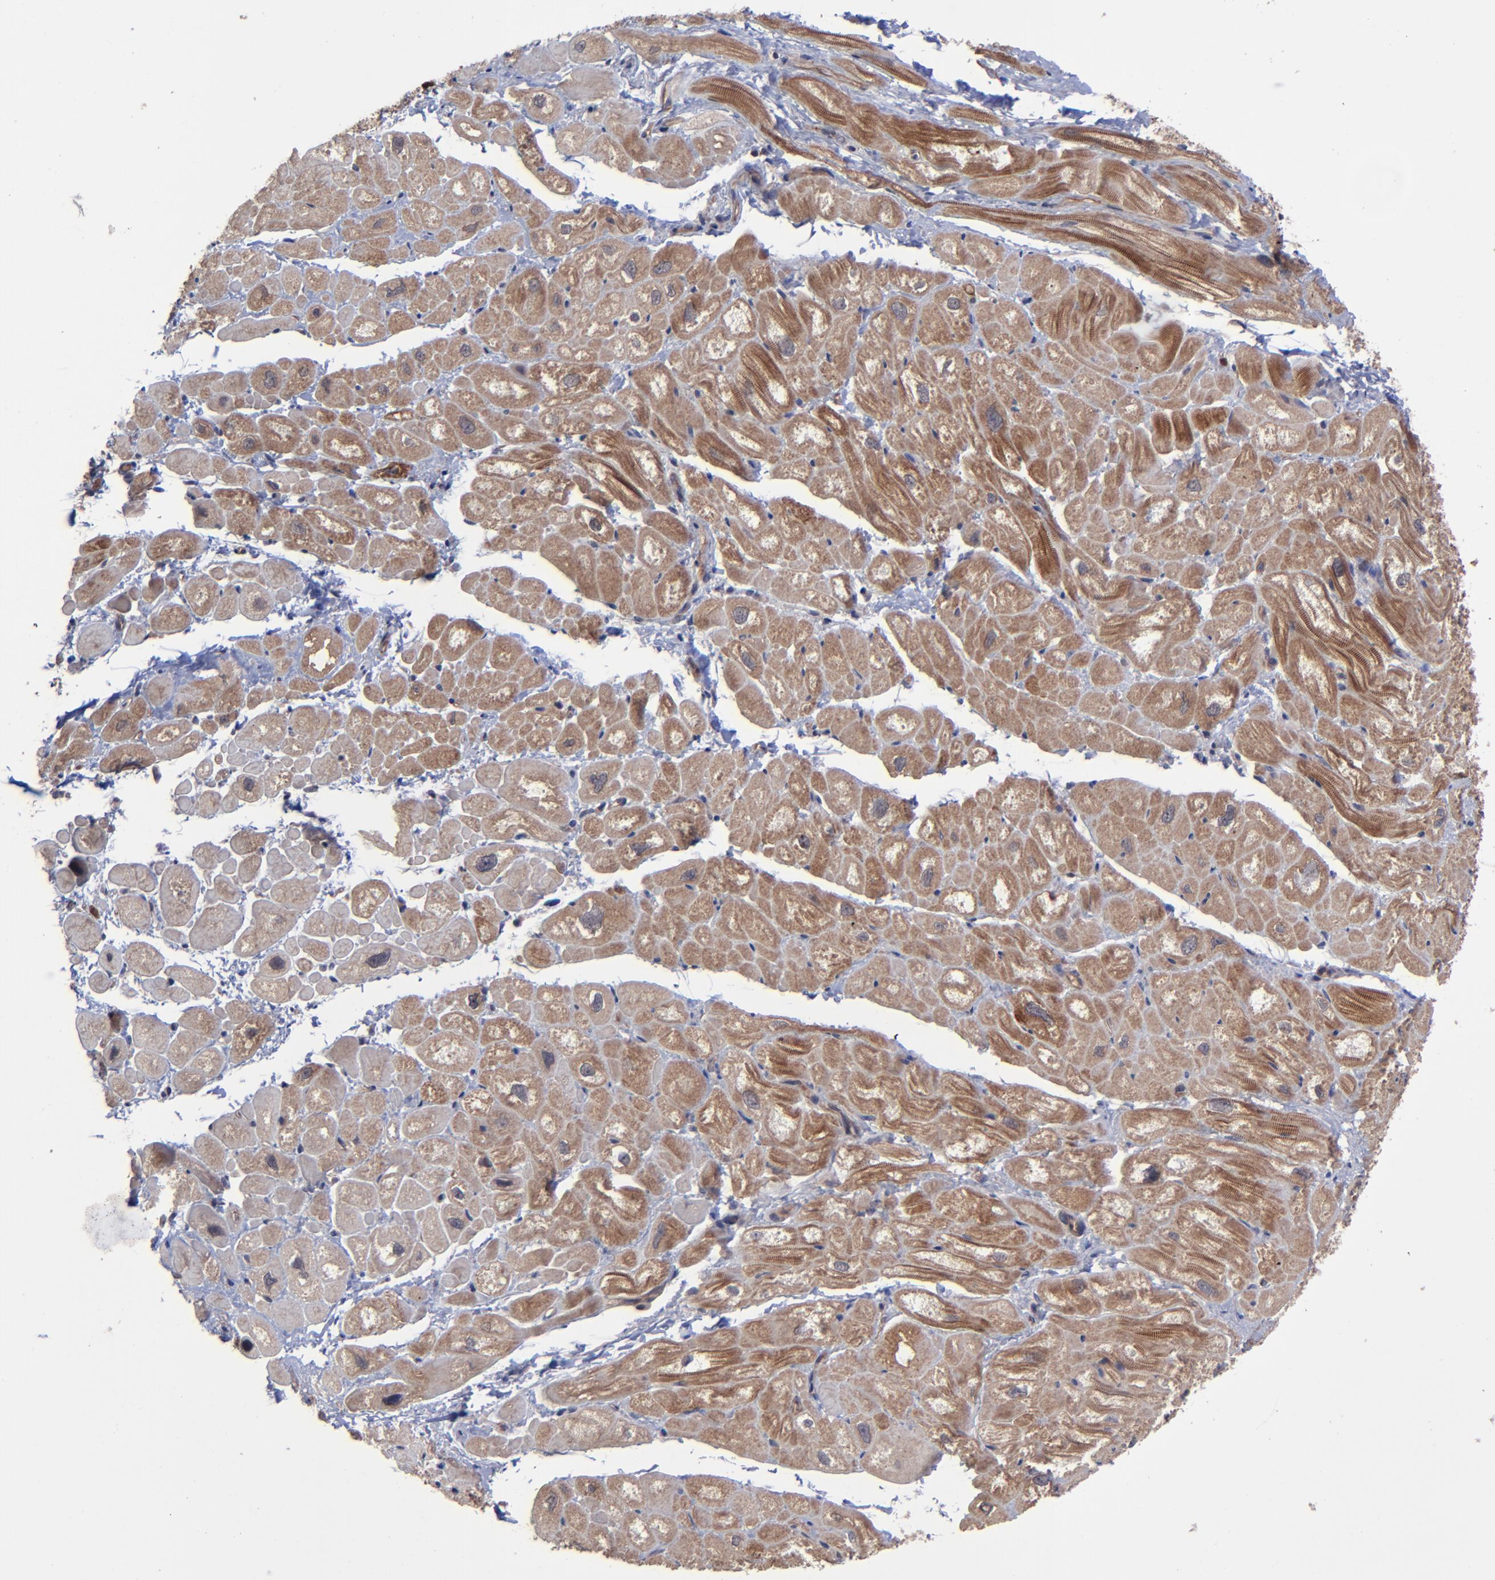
{"staining": {"intensity": "moderate", "quantity": ">75%", "location": "cytoplasmic/membranous"}, "tissue": "heart muscle", "cell_type": "Cardiomyocytes", "image_type": "normal", "snomed": [{"axis": "morphology", "description": "Normal tissue, NOS"}, {"axis": "topography", "description": "Heart"}], "caption": "Immunohistochemistry (IHC) image of benign heart muscle stained for a protein (brown), which exhibits medium levels of moderate cytoplasmic/membranous staining in about >75% of cardiomyocytes.", "gene": "ZNF780A", "patient": {"sex": "male", "age": 49}}